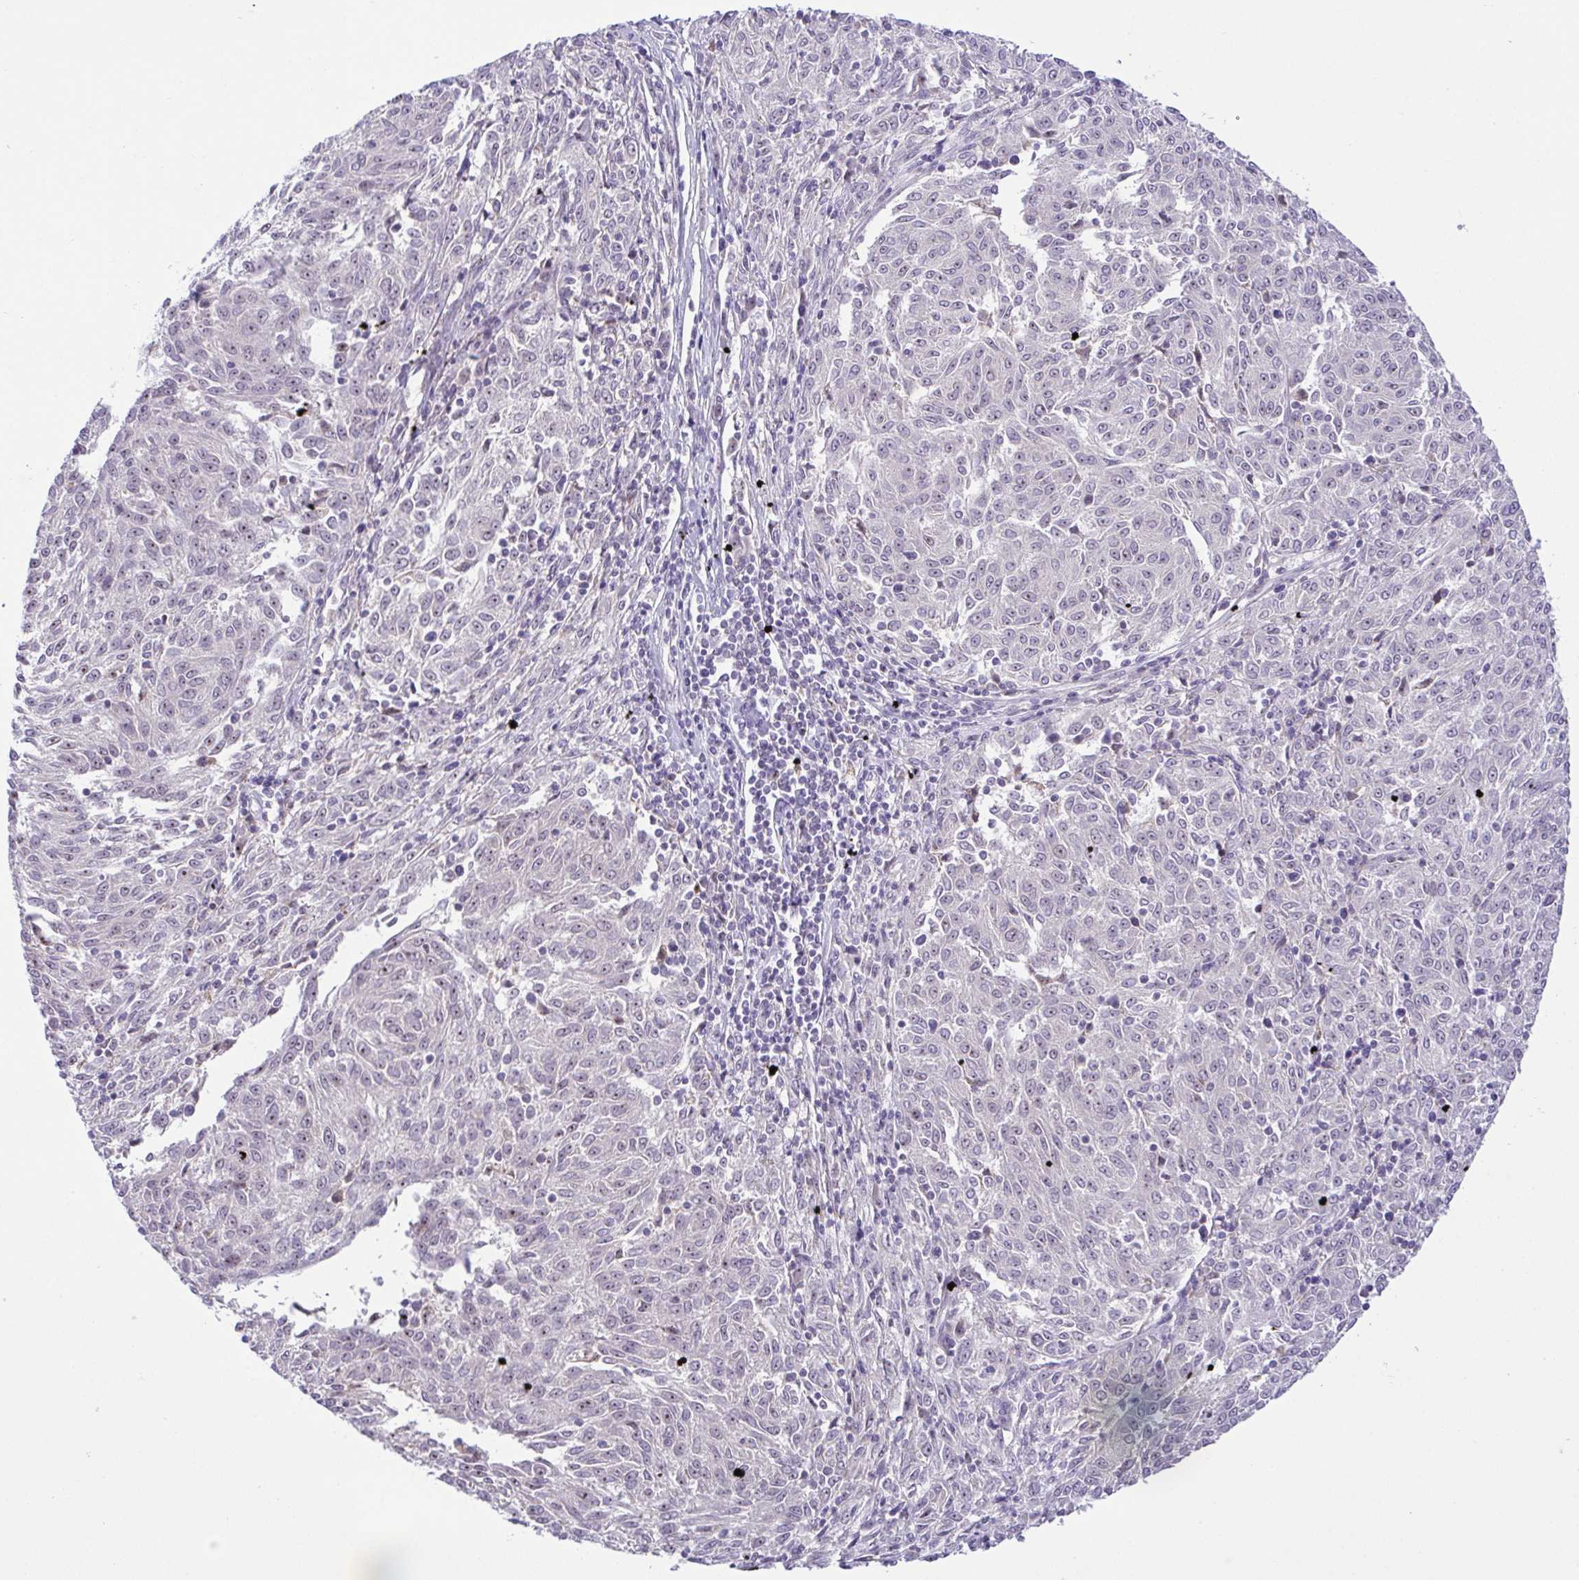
{"staining": {"intensity": "weak", "quantity": "<25%", "location": "nuclear"}, "tissue": "melanoma", "cell_type": "Tumor cells", "image_type": "cancer", "snomed": [{"axis": "morphology", "description": "Malignant melanoma, NOS"}, {"axis": "topography", "description": "Skin"}], "caption": "Immunohistochemistry of malignant melanoma reveals no staining in tumor cells.", "gene": "RSL24D1", "patient": {"sex": "female", "age": 72}}